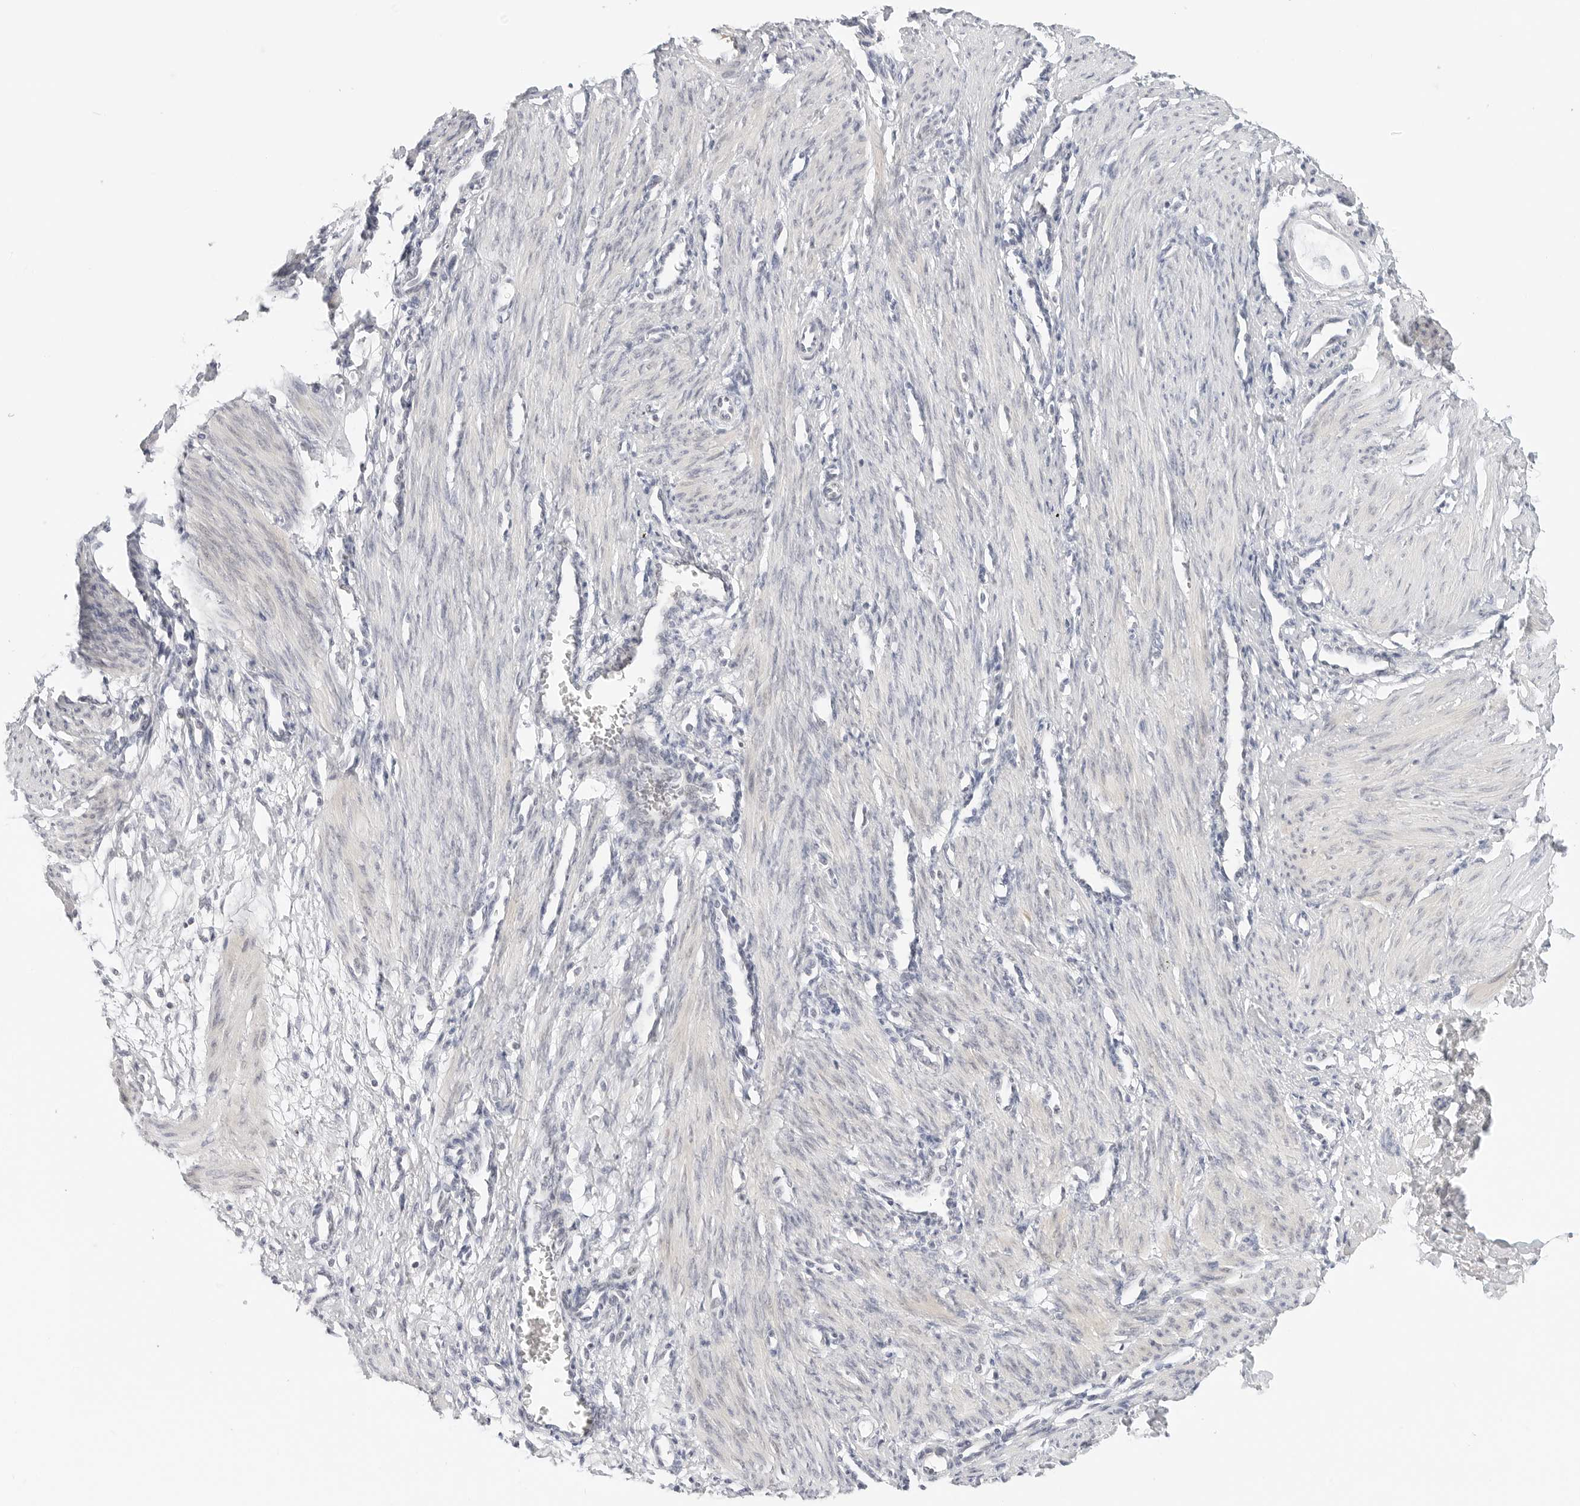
{"staining": {"intensity": "negative", "quantity": "none", "location": "none"}, "tissue": "smooth muscle", "cell_type": "Smooth muscle cells", "image_type": "normal", "snomed": [{"axis": "morphology", "description": "Normal tissue, NOS"}, {"axis": "topography", "description": "Endometrium"}], "caption": "Immunohistochemical staining of benign human smooth muscle displays no significant positivity in smooth muscle cells. (Brightfield microscopy of DAB (3,3'-diaminobenzidine) IHC at high magnification).", "gene": "TSEN2", "patient": {"sex": "female", "age": 33}}